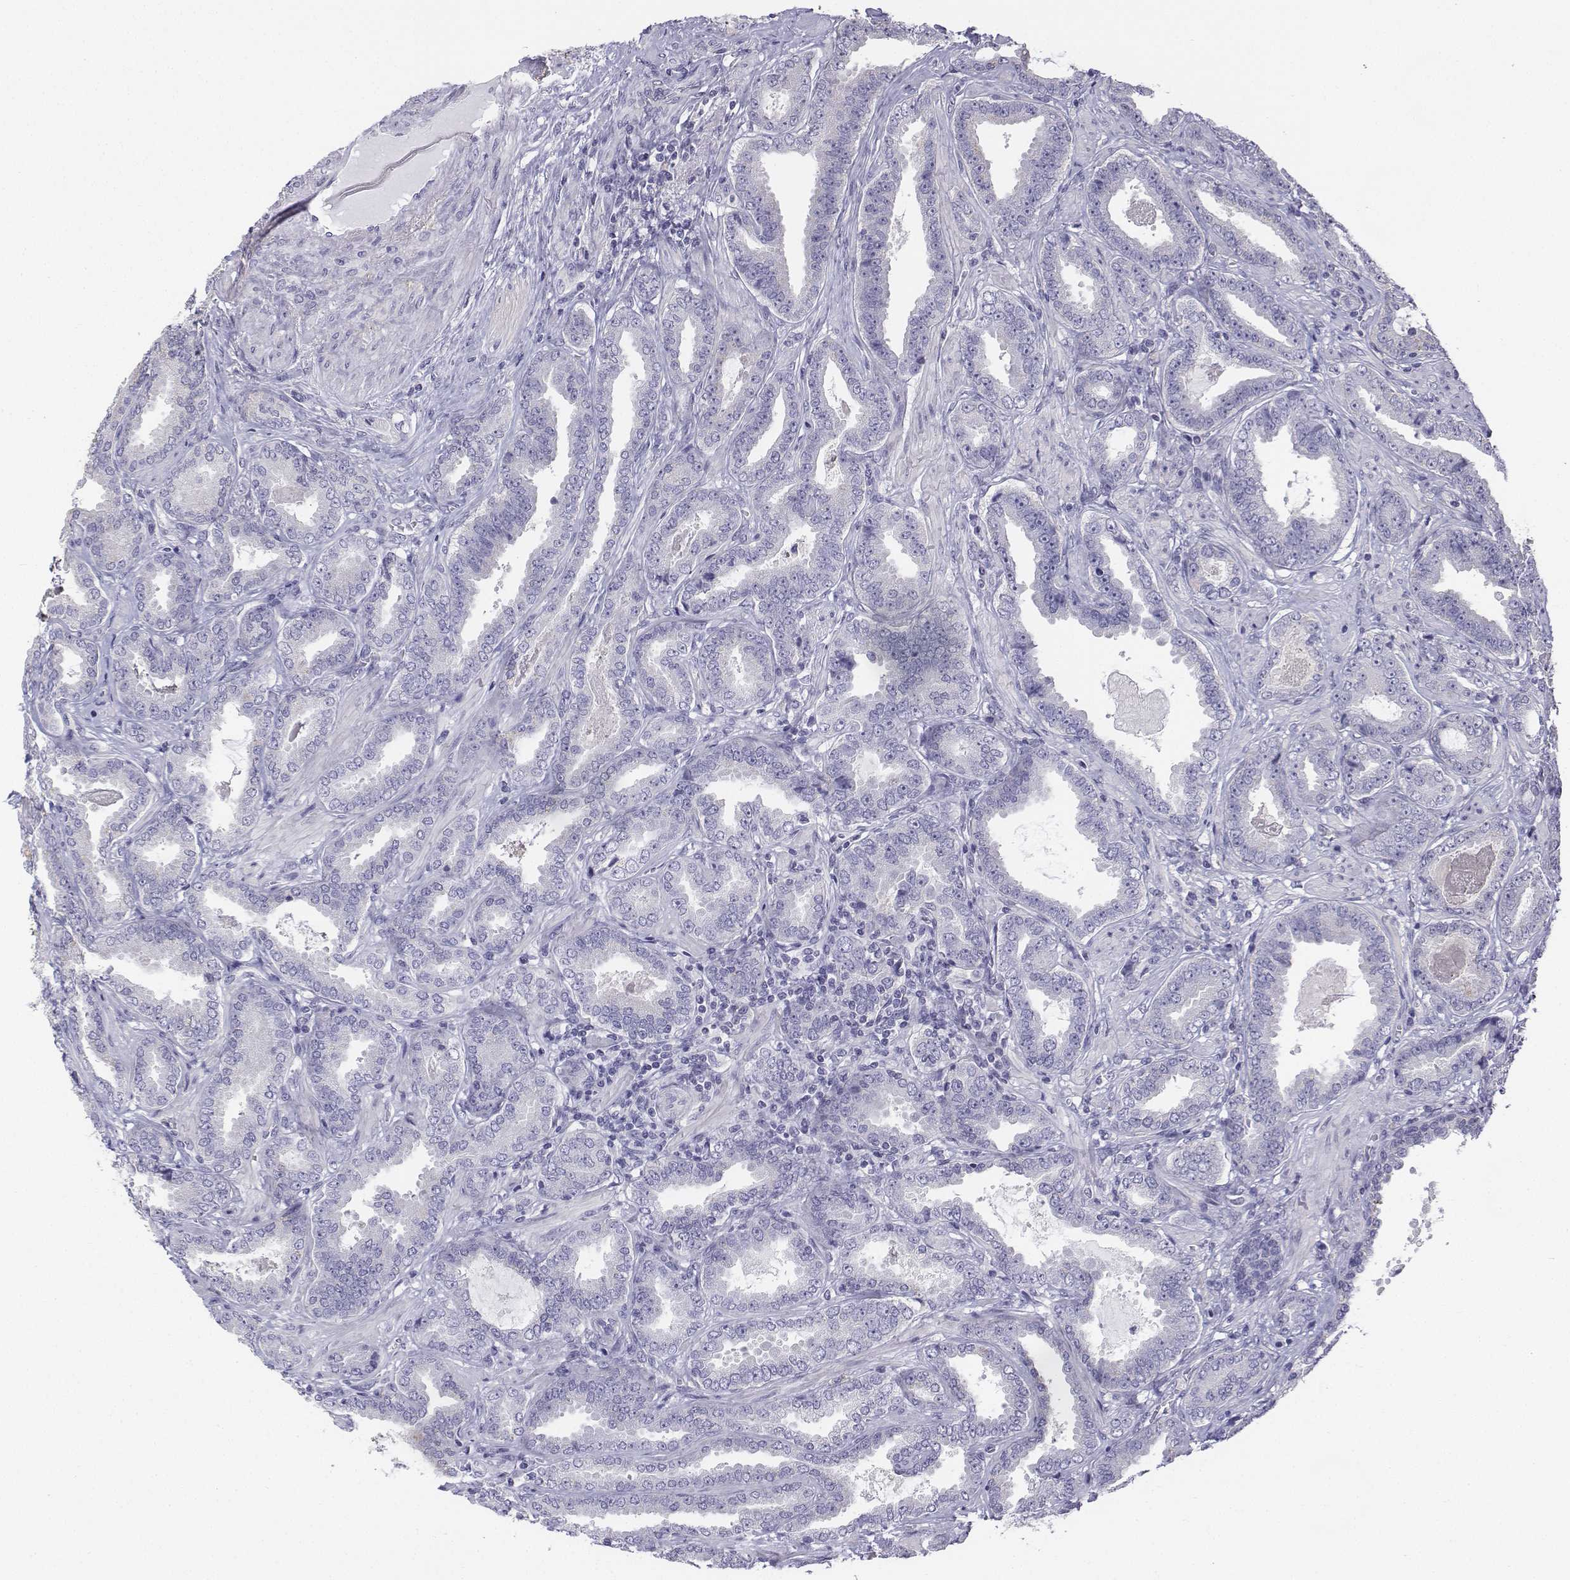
{"staining": {"intensity": "negative", "quantity": "none", "location": "none"}, "tissue": "prostate cancer", "cell_type": "Tumor cells", "image_type": "cancer", "snomed": [{"axis": "morphology", "description": "Adenocarcinoma, NOS"}, {"axis": "topography", "description": "Prostate"}], "caption": "Immunohistochemistry (IHC) histopathology image of neoplastic tissue: prostate cancer (adenocarcinoma) stained with DAB displays no significant protein positivity in tumor cells.", "gene": "LGSN", "patient": {"sex": "male", "age": 64}}